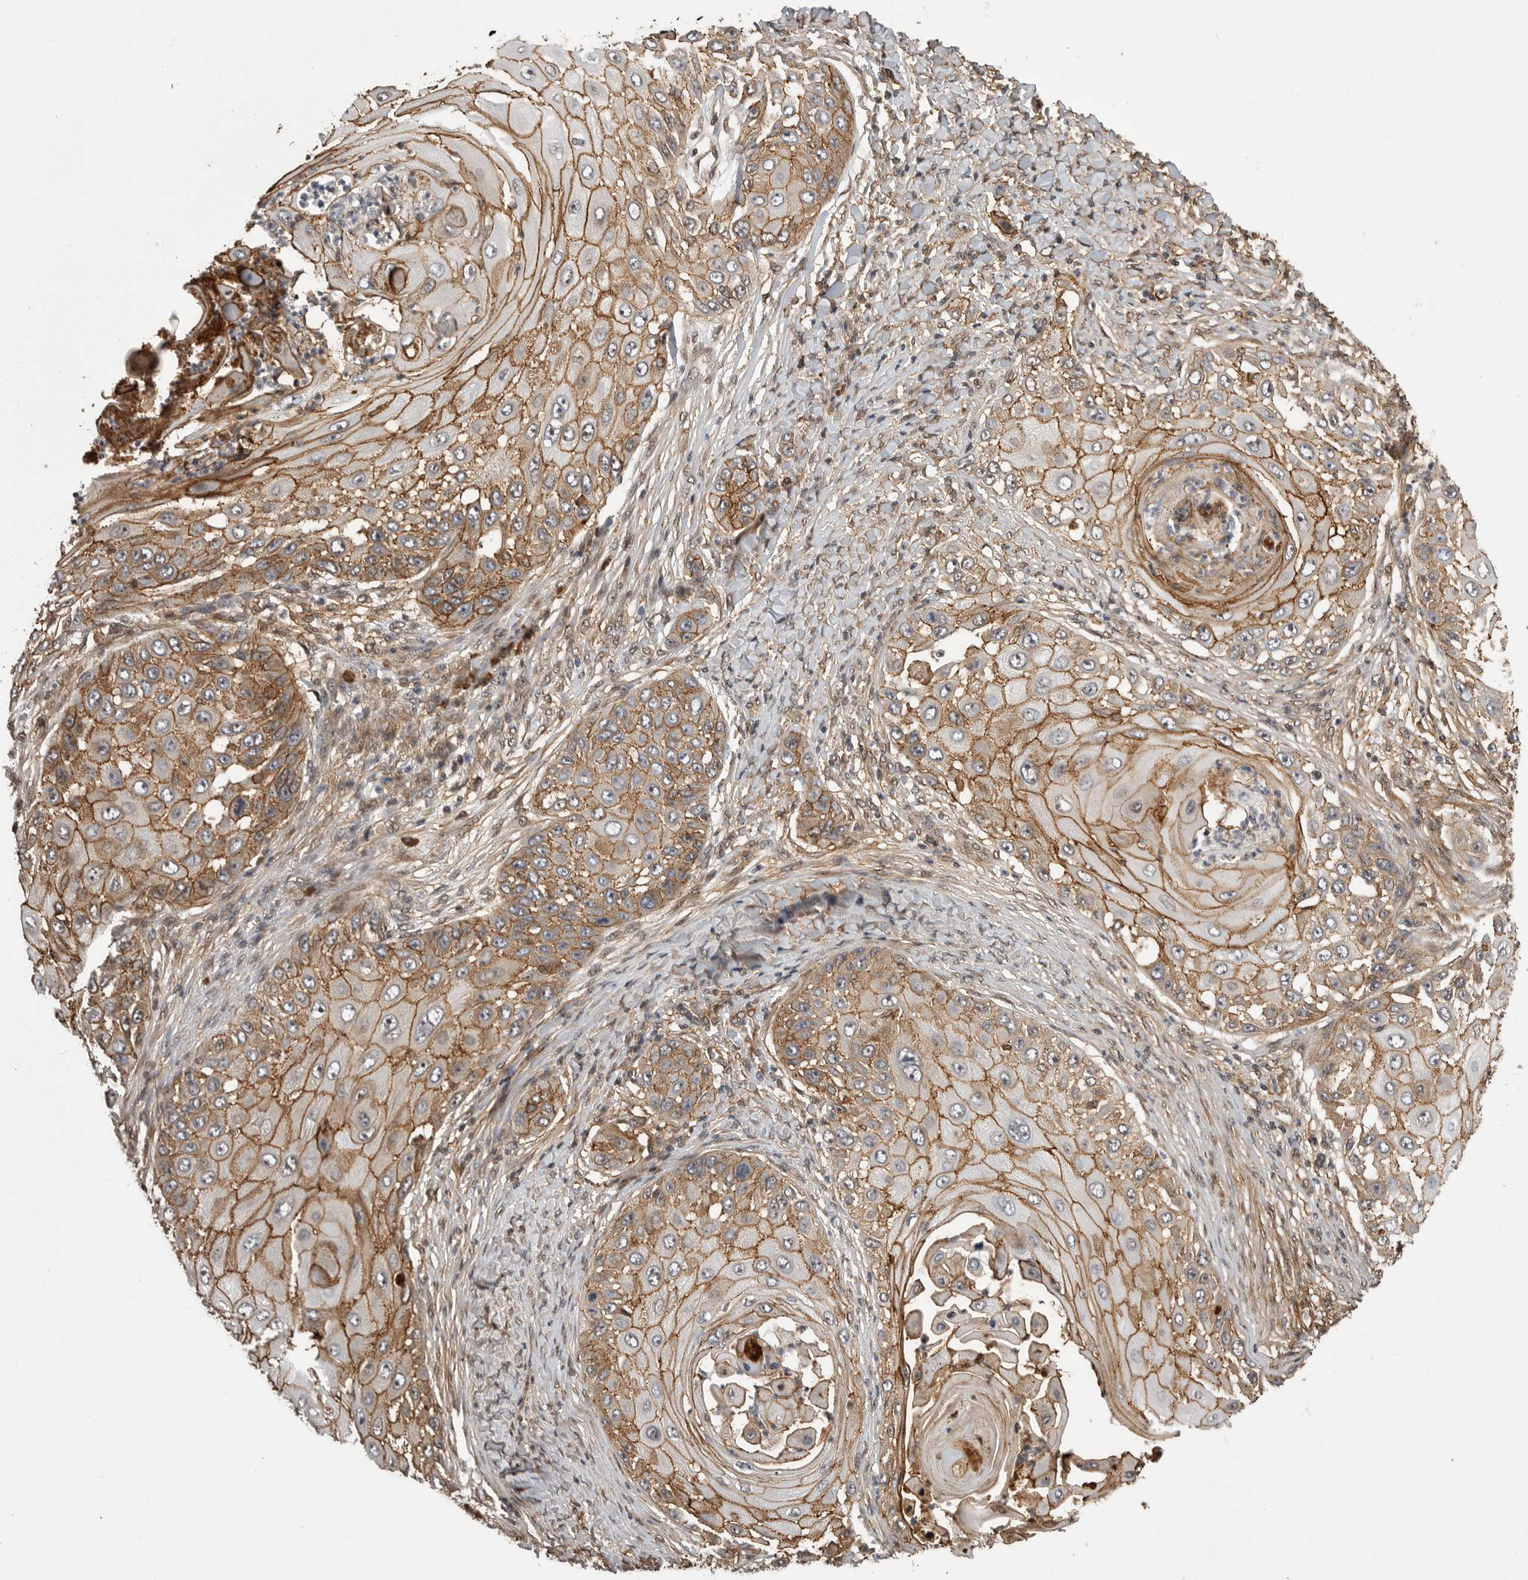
{"staining": {"intensity": "moderate", "quantity": ">75%", "location": "cytoplasmic/membranous"}, "tissue": "skin cancer", "cell_type": "Tumor cells", "image_type": "cancer", "snomed": [{"axis": "morphology", "description": "Squamous cell carcinoma, NOS"}, {"axis": "topography", "description": "Skin"}], "caption": "Immunohistochemistry photomicrograph of skin cancer stained for a protein (brown), which reveals medium levels of moderate cytoplasmic/membranous positivity in approximately >75% of tumor cells.", "gene": "NECTIN1", "patient": {"sex": "female", "age": 44}}